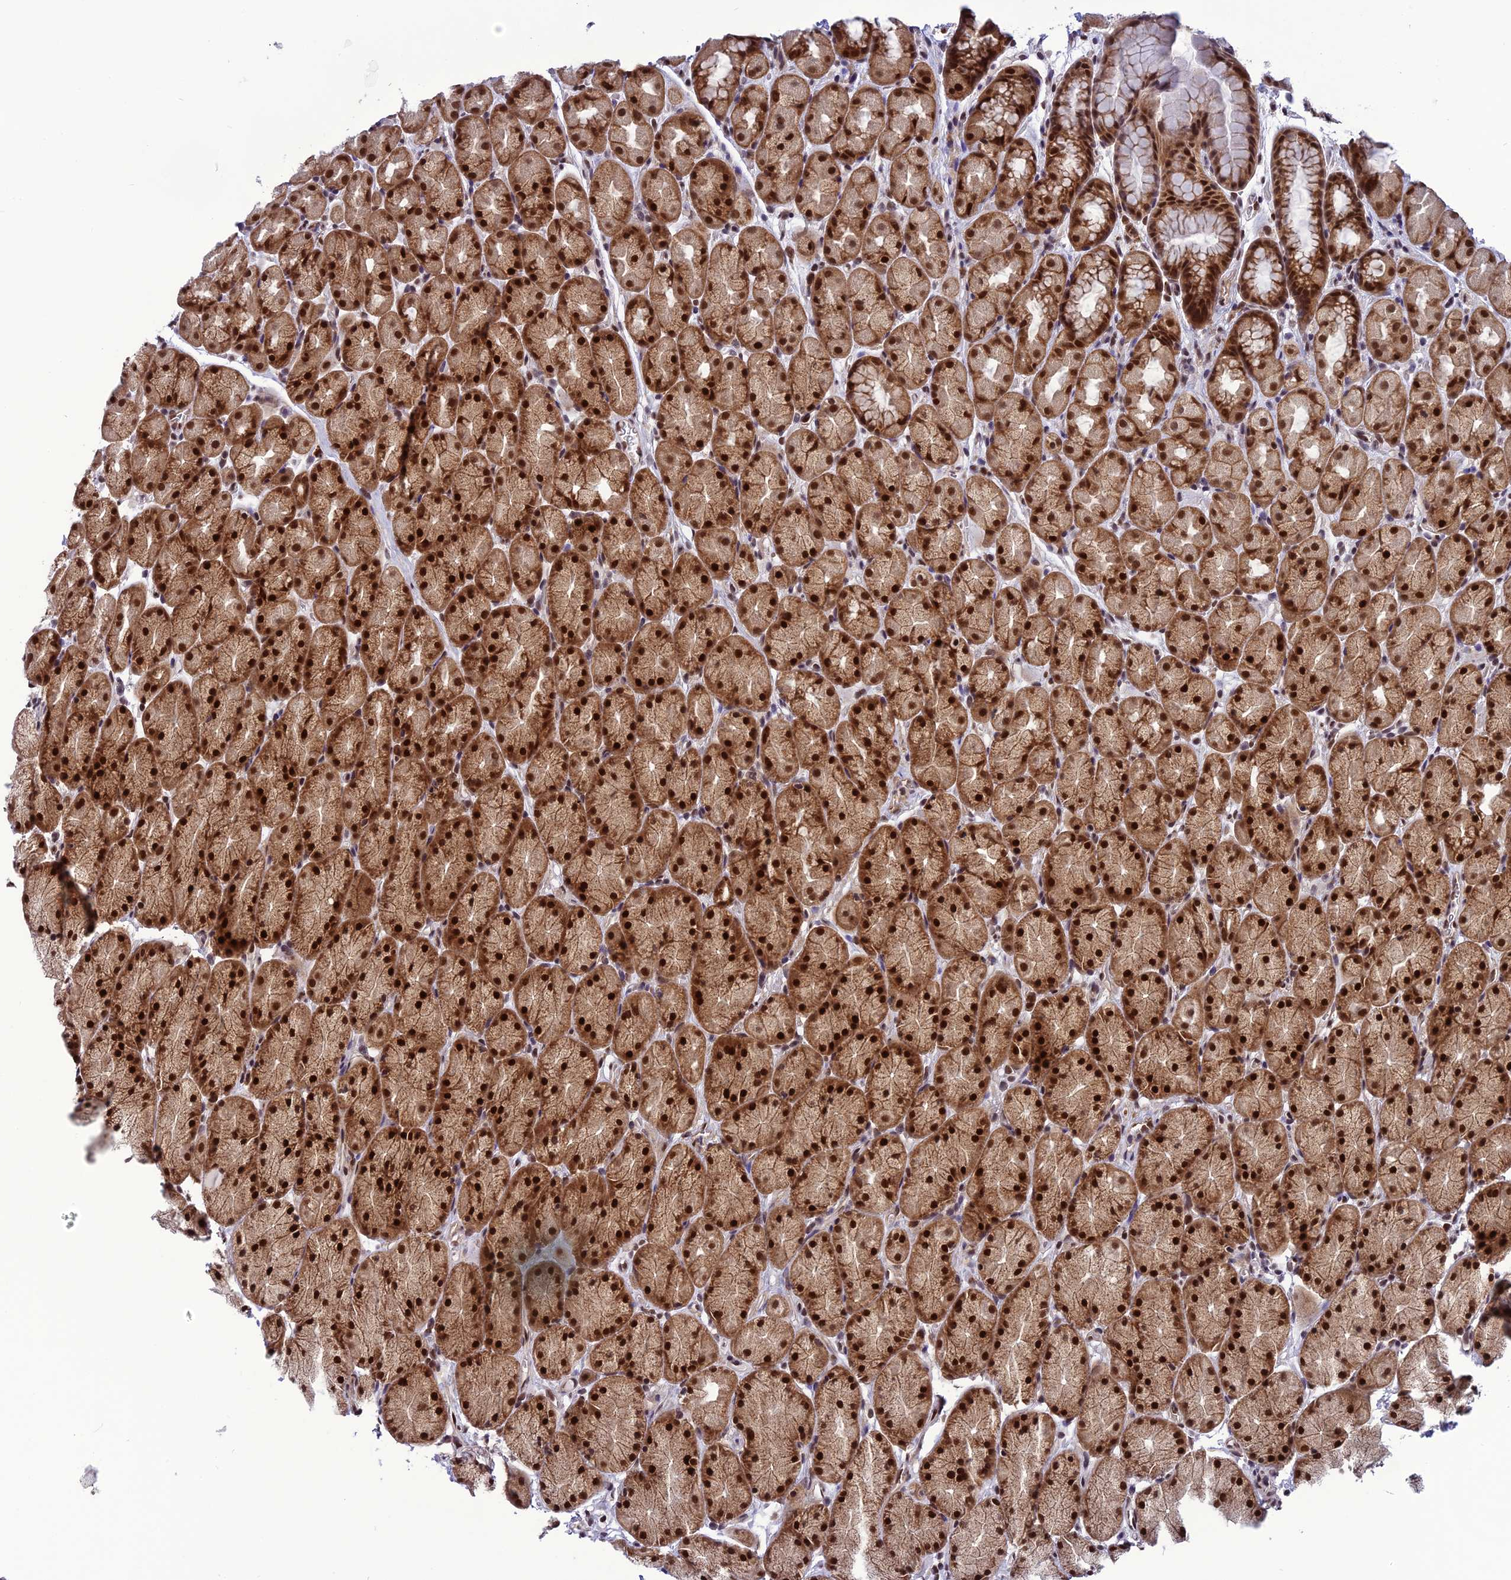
{"staining": {"intensity": "strong", "quantity": ">75%", "location": "cytoplasmic/membranous,nuclear"}, "tissue": "stomach", "cell_type": "Glandular cells", "image_type": "normal", "snomed": [{"axis": "morphology", "description": "Normal tissue, NOS"}, {"axis": "topography", "description": "Stomach, upper"}, {"axis": "topography", "description": "Stomach"}], "caption": "About >75% of glandular cells in normal human stomach show strong cytoplasmic/membranous,nuclear protein expression as visualized by brown immunohistochemical staining.", "gene": "RTRAF", "patient": {"sex": "male", "age": 47}}